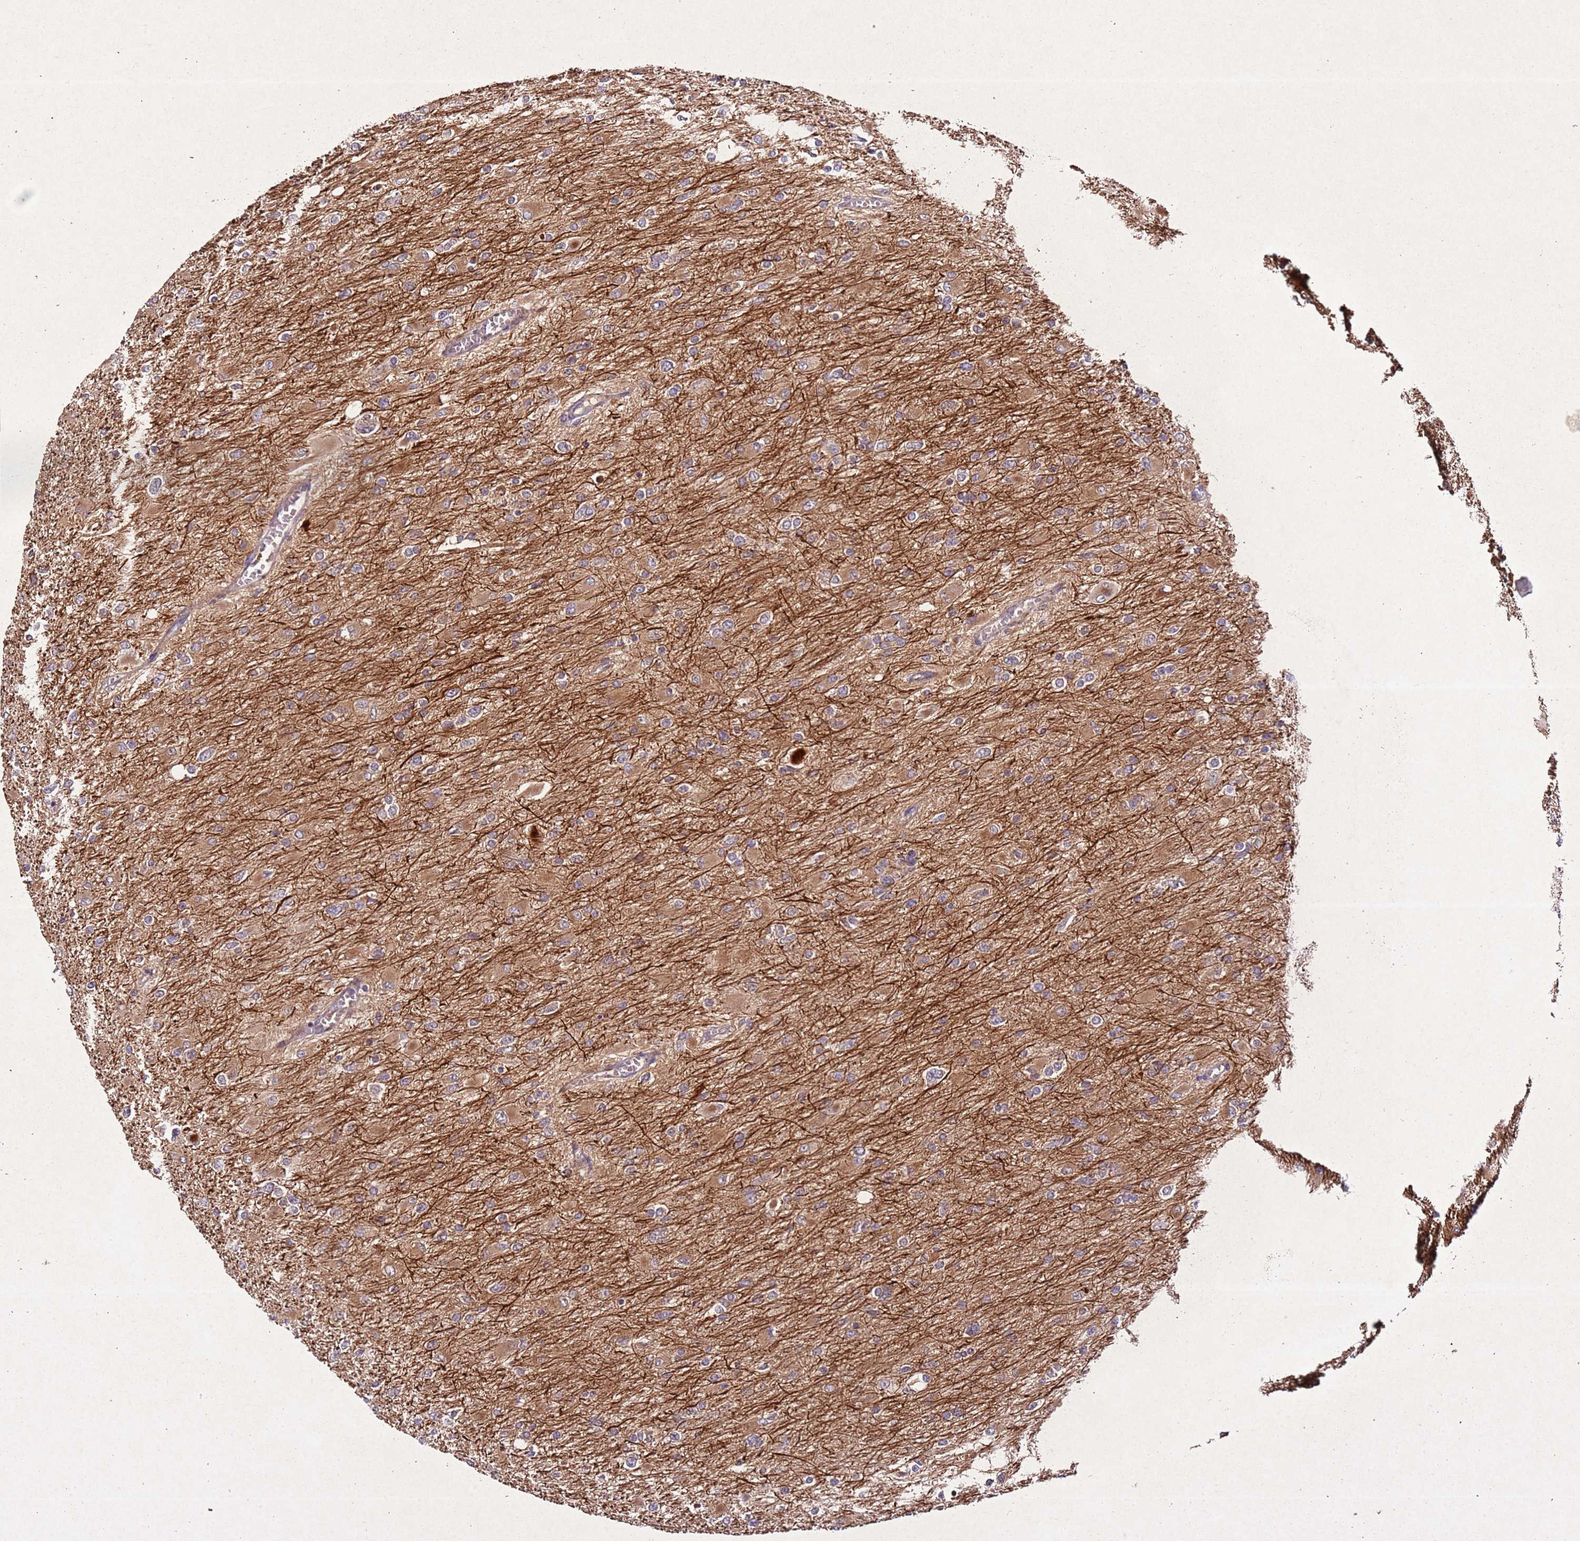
{"staining": {"intensity": "weak", "quantity": "25%-75%", "location": "cytoplasmic/membranous"}, "tissue": "glioma", "cell_type": "Tumor cells", "image_type": "cancer", "snomed": [{"axis": "morphology", "description": "Glioma, malignant, High grade"}, {"axis": "topography", "description": "Cerebral cortex"}], "caption": "DAB immunohistochemical staining of human glioma exhibits weak cytoplasmic/membranous protein positivity in about 25%-75% of tumor cells.", "gene": "PTMA", "patient": {"sex": "female", "age": 36}}